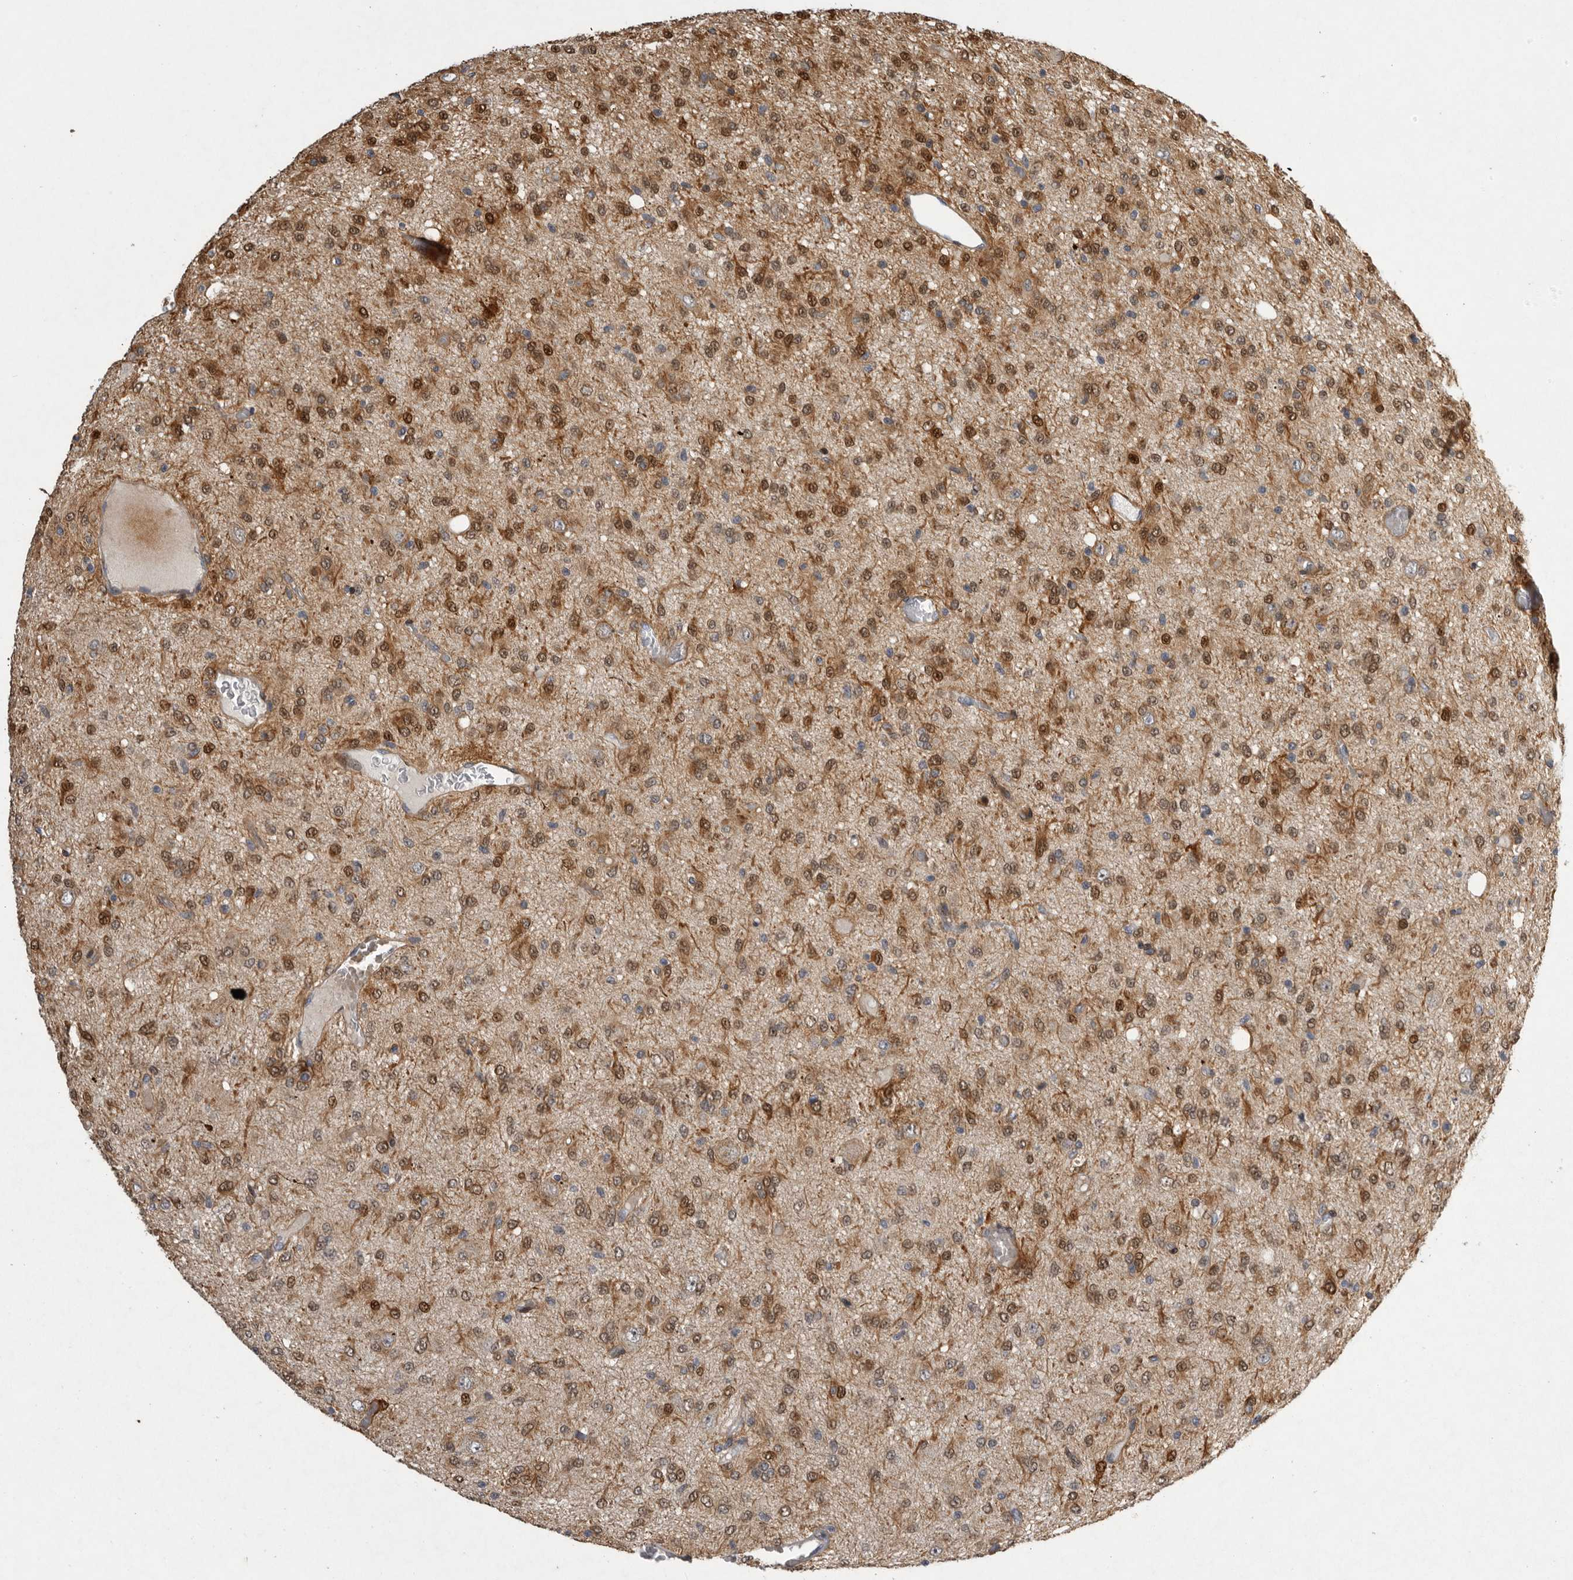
{"staining": {"intensity": "moderate", "quantity": ">75%", "location": "cytoplasmic/membranous,nuclear"}, "tissue": "glioma", "cell_type": "Tumor cells", "image_type": "cancer", "snomed": [{"axis": "morphology", "description": "Glioma, malignant, High grade"}, {"axis": "topography", "description": "Brain"}], "caption": "Immunohistochemistry micrograph of neoplastic tissue: malignant high-grade glioma stained using immunohistochemistry (IHC) reveals medium levels of moderate protein expression localized specifically in the cytoplasmic/membranous and nuclear of tumor cells, appearing as a cytoplasmic/membranous and nuclear brown color.", "gene": "MPDZ", "patient": {"sex": "female", "age": 59}}